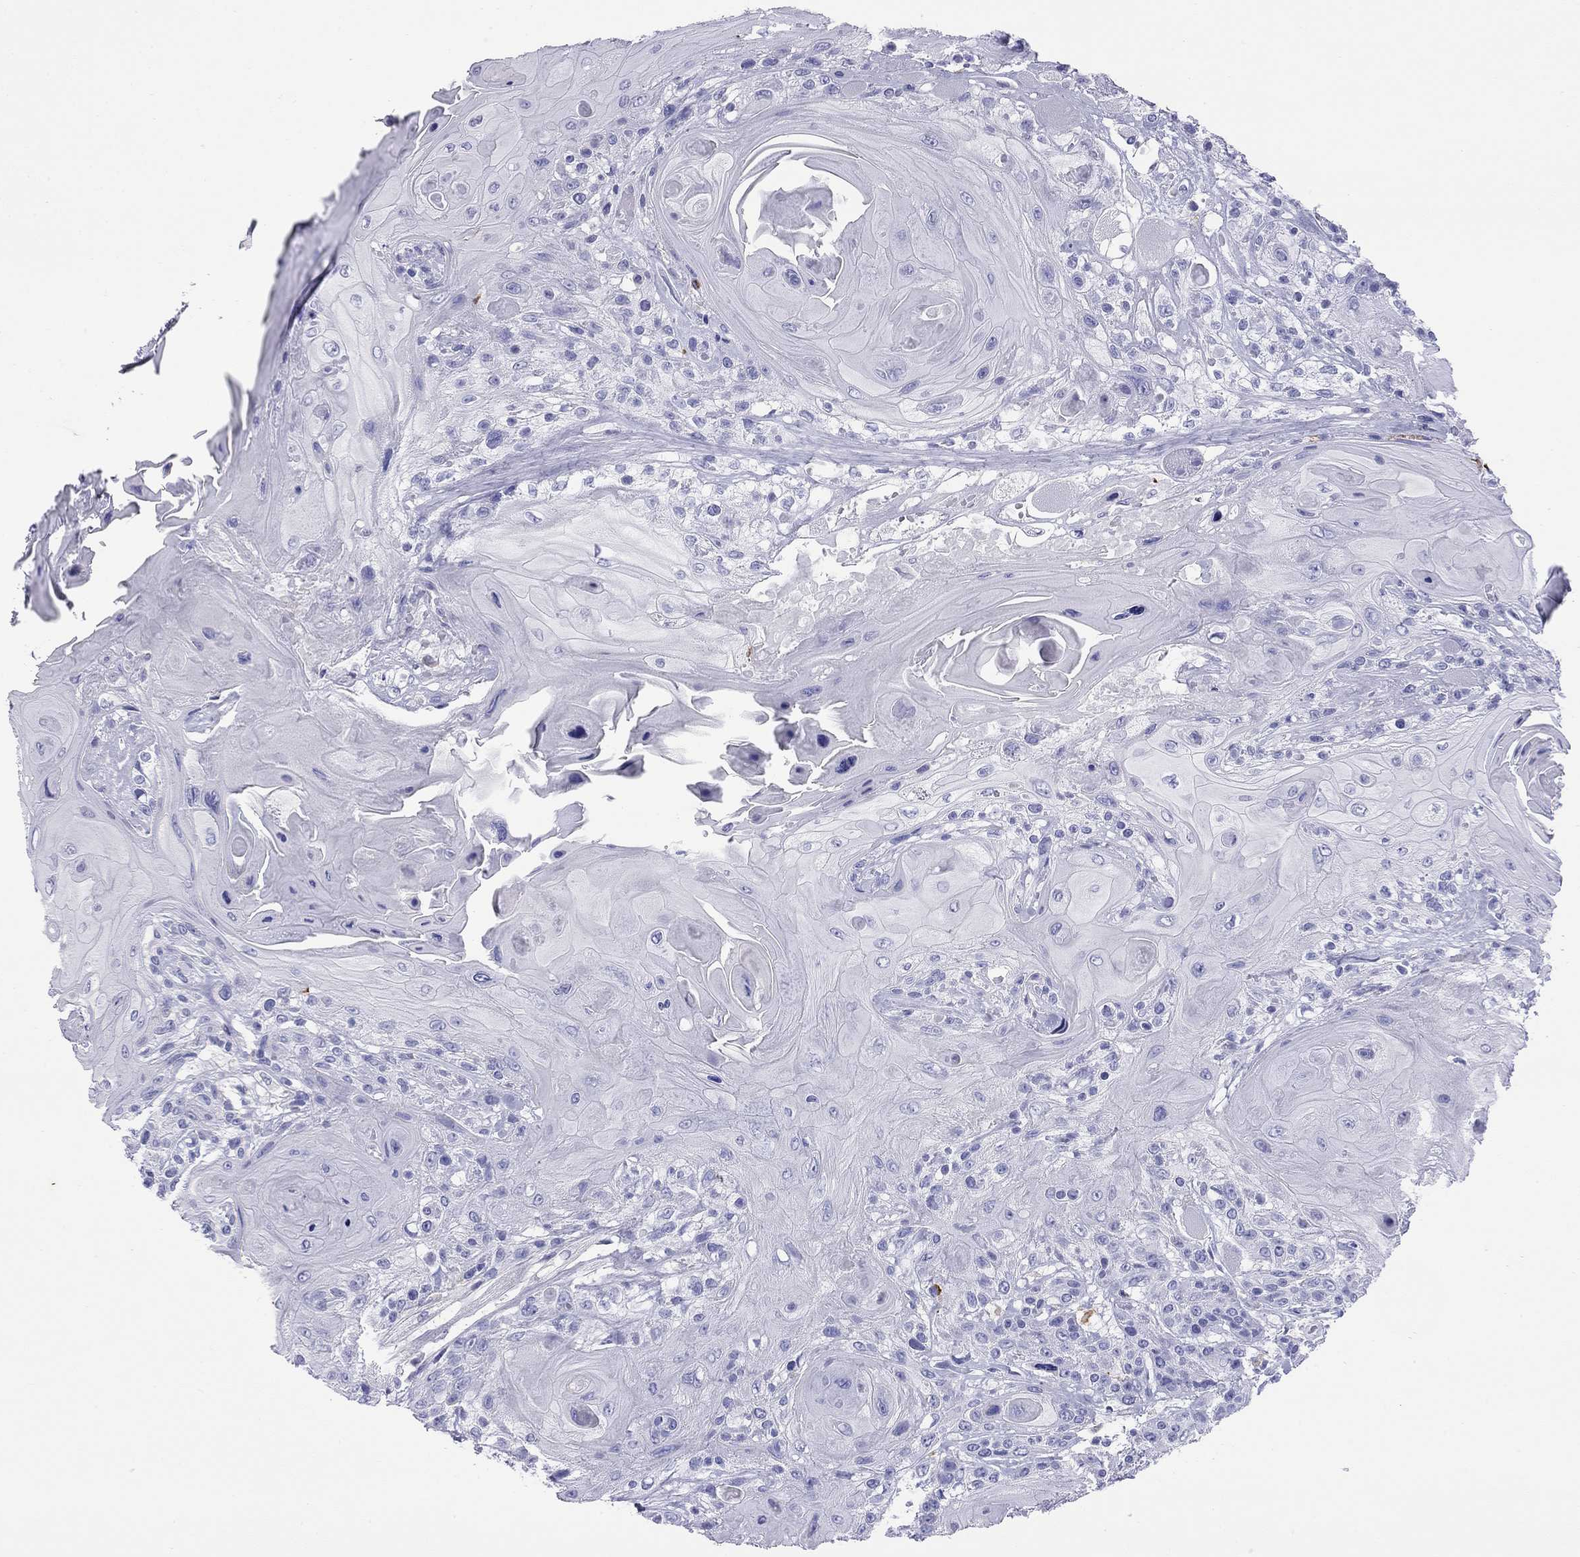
{"staining": {"intensity": "negative", "quantity": "none", "location": "none"}, "tissue": "head and neck cancer", "cell_type": "Tumor cells", "image_type": "cancer", "snomed": [{"axis": "morphology", "description": "Squamous cell carcinoma, NOS"}, {"axis": "topography", "description": "Head-Neck"}], "caption": "High magnification brightfield microscopy of head and neck cancer stained with DAB (brown) and counterstained with hematoxylin (blue): tumor cells show no significant expression.", "gene": "HLA-DQB2", "patient": {"sex": "female", "age": 59}}